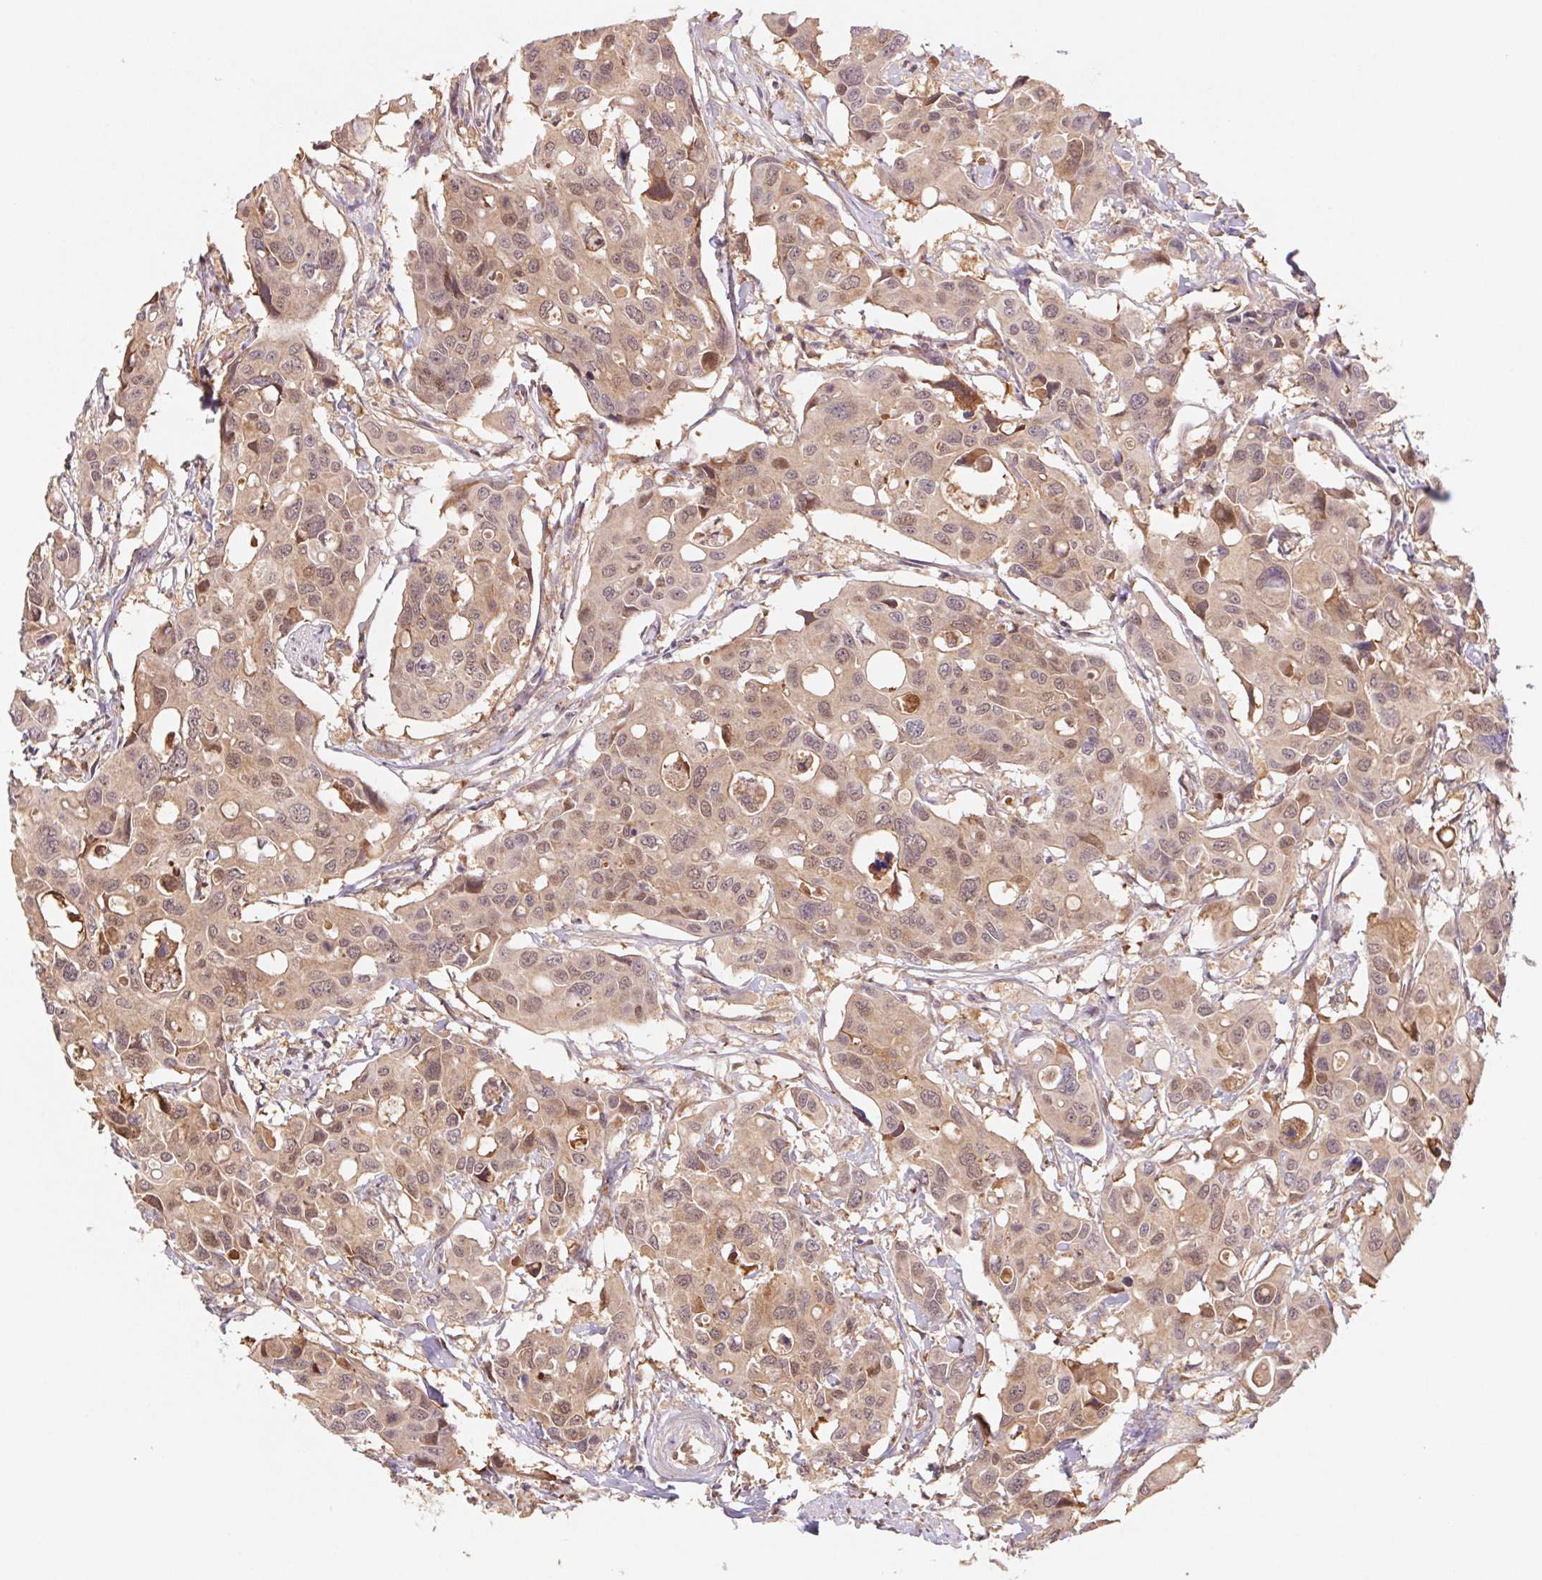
{"staining": {"intensity": "weak", "quantity": "25%-75%", "location": "cytoplasmic/membranous,nuclear"}, "tissue": "colorectal cancer", "cell_type": "Tumor cells", "image_type": "cancer", "snomed": [{"axis": "morphology", "description": "Adenocarcinoma, NOS"}, {"axis": "topography", "description": "Colon"}], "caption": "Brown immunohistochemical staining in adenocarcinoma (colorectal) displays weak cytoplasmic/membranous and nuclear positivity in about 25%-75% of tumor cells. The protein is shown in brown color, while the nuclei are stained blue.", "gene": "RRM1", "patient": {"sex": "male", "age": 77}}